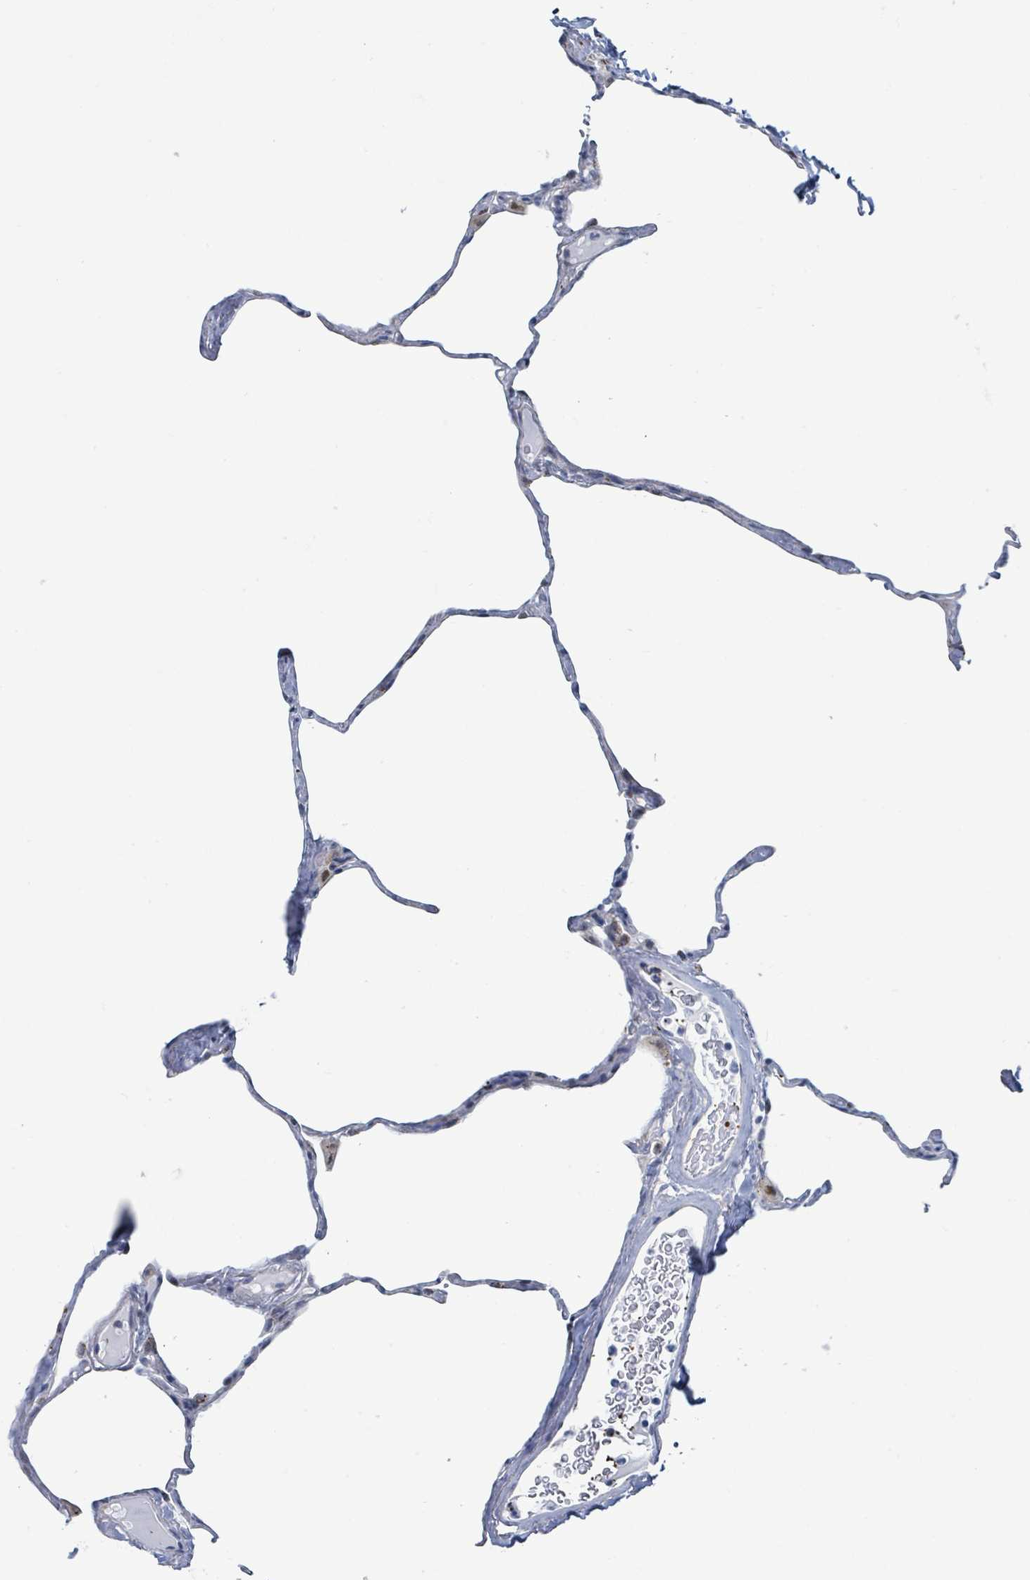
{"staining": {"intensity": "negative", "quantity": "none", "location": "none"}, "tissue": "lung", "cell_type": "Alveolar cells", "image_type": "normal", "snomed": [{"axis": "morphology", "description": "Normal tissue, NOS"}, {"axis": "topography", "description": "Lung"}], "caption": "Histopathology image shows no protein positivity in alveolar cells of benign lung. Brightfield microscopy of immunohistochemistry stained with DAB (3,3'-diaminobenzidine) (brown) and hematoxylin (blue), captured at high magnification.", "gene": "DCAF5", "patient": {"sex": "male", "age": 65}}